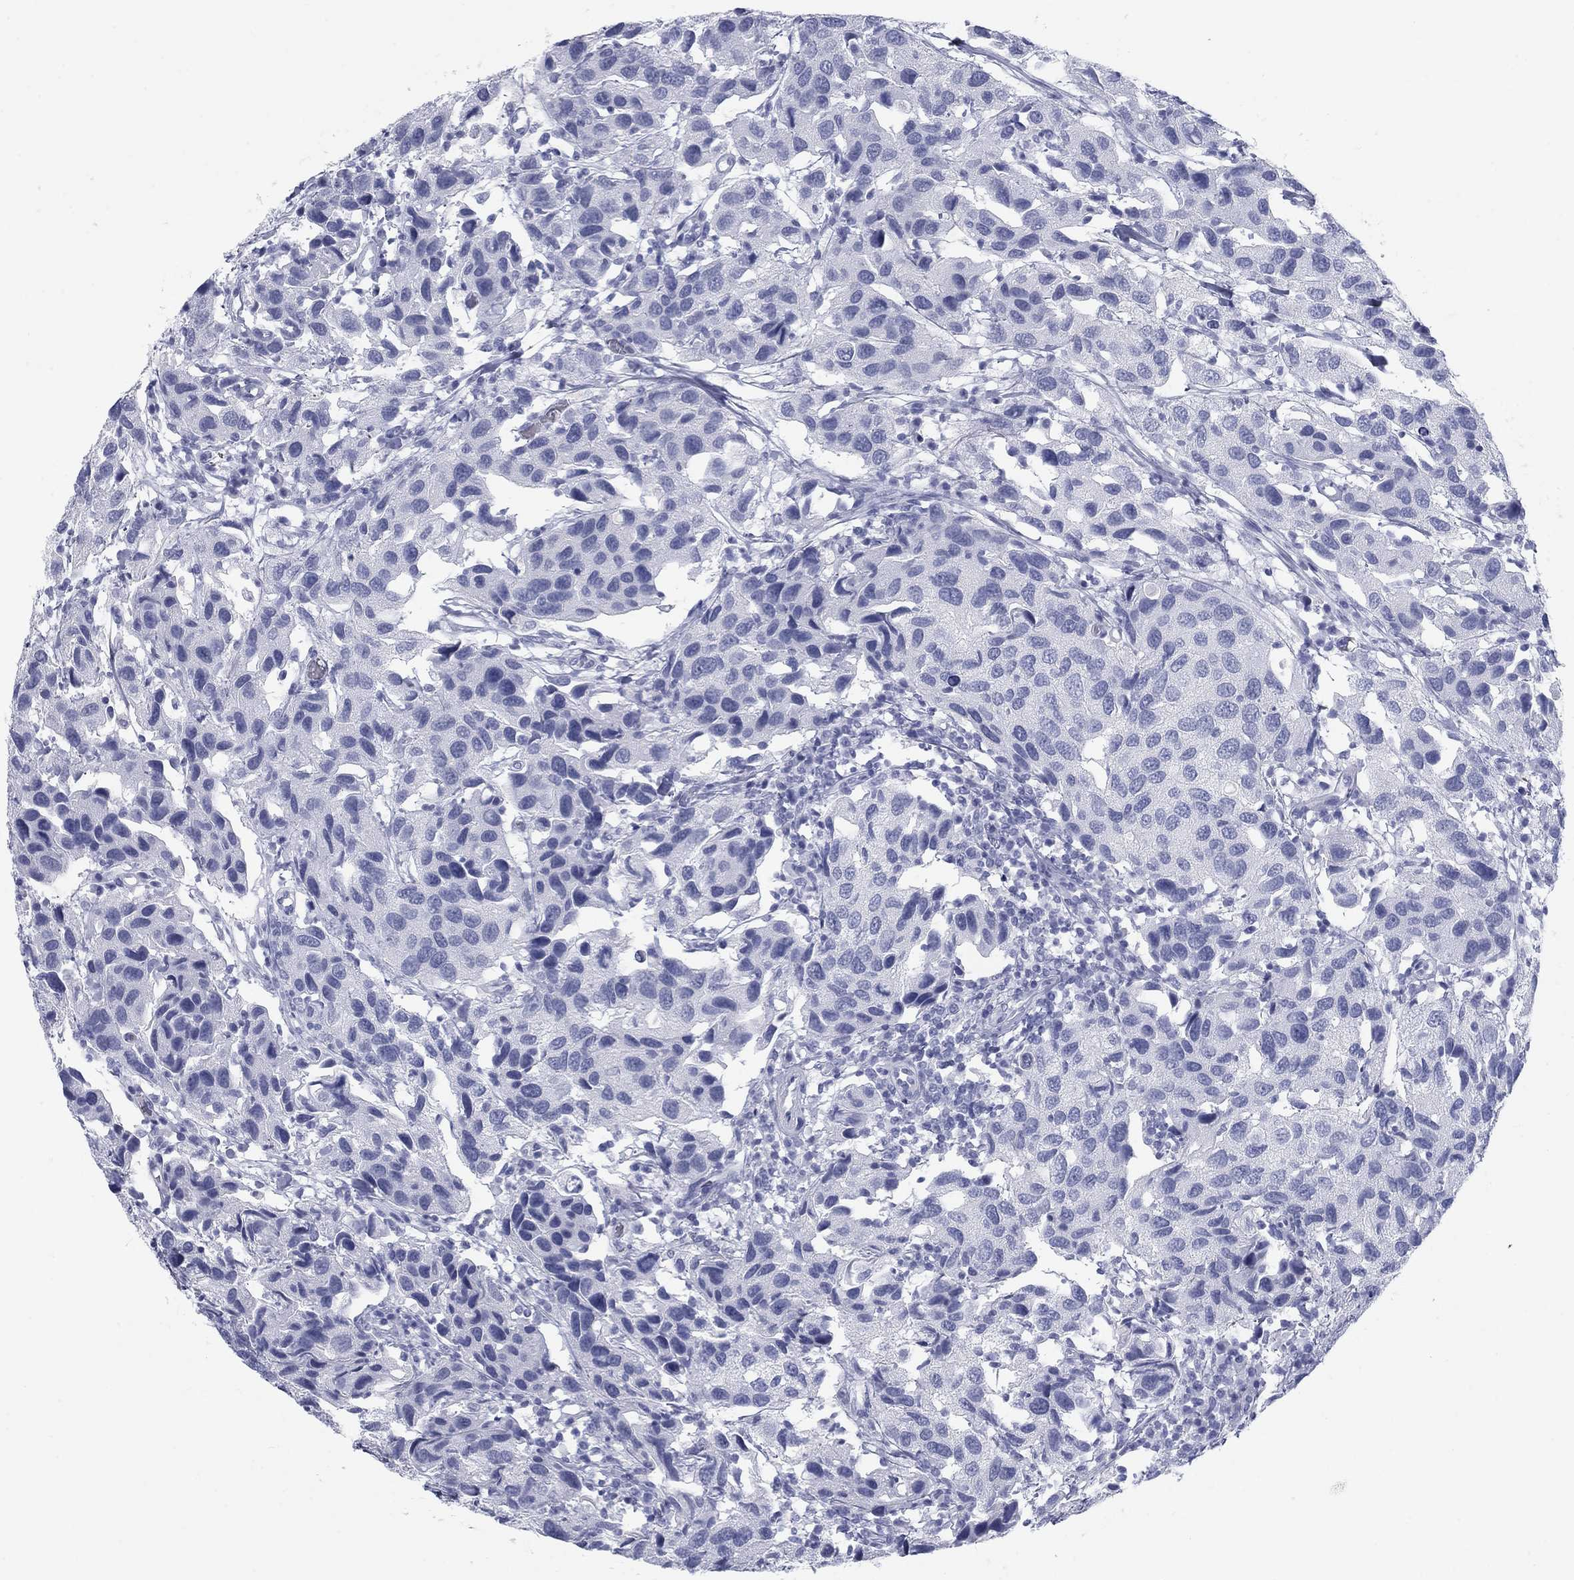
{"staining": {"intensity": "negative", "quantity": "none", "location": "none"}, "tissue": "urothelial cancer", "cell_type": "Tumor cells", "image_type": "cancer", "snomed": [{"axis": "morphology", "description": "Urothelial carcinoma, High grade"}, {"axis": "topography", "description": "Urinary bladder"}], "caption": "Histopathology image shows no significant protein positivity in tumor cells of urothelial cancer.", "gene": "CALB1", "patient": {"sex": "male", "age": 79}}